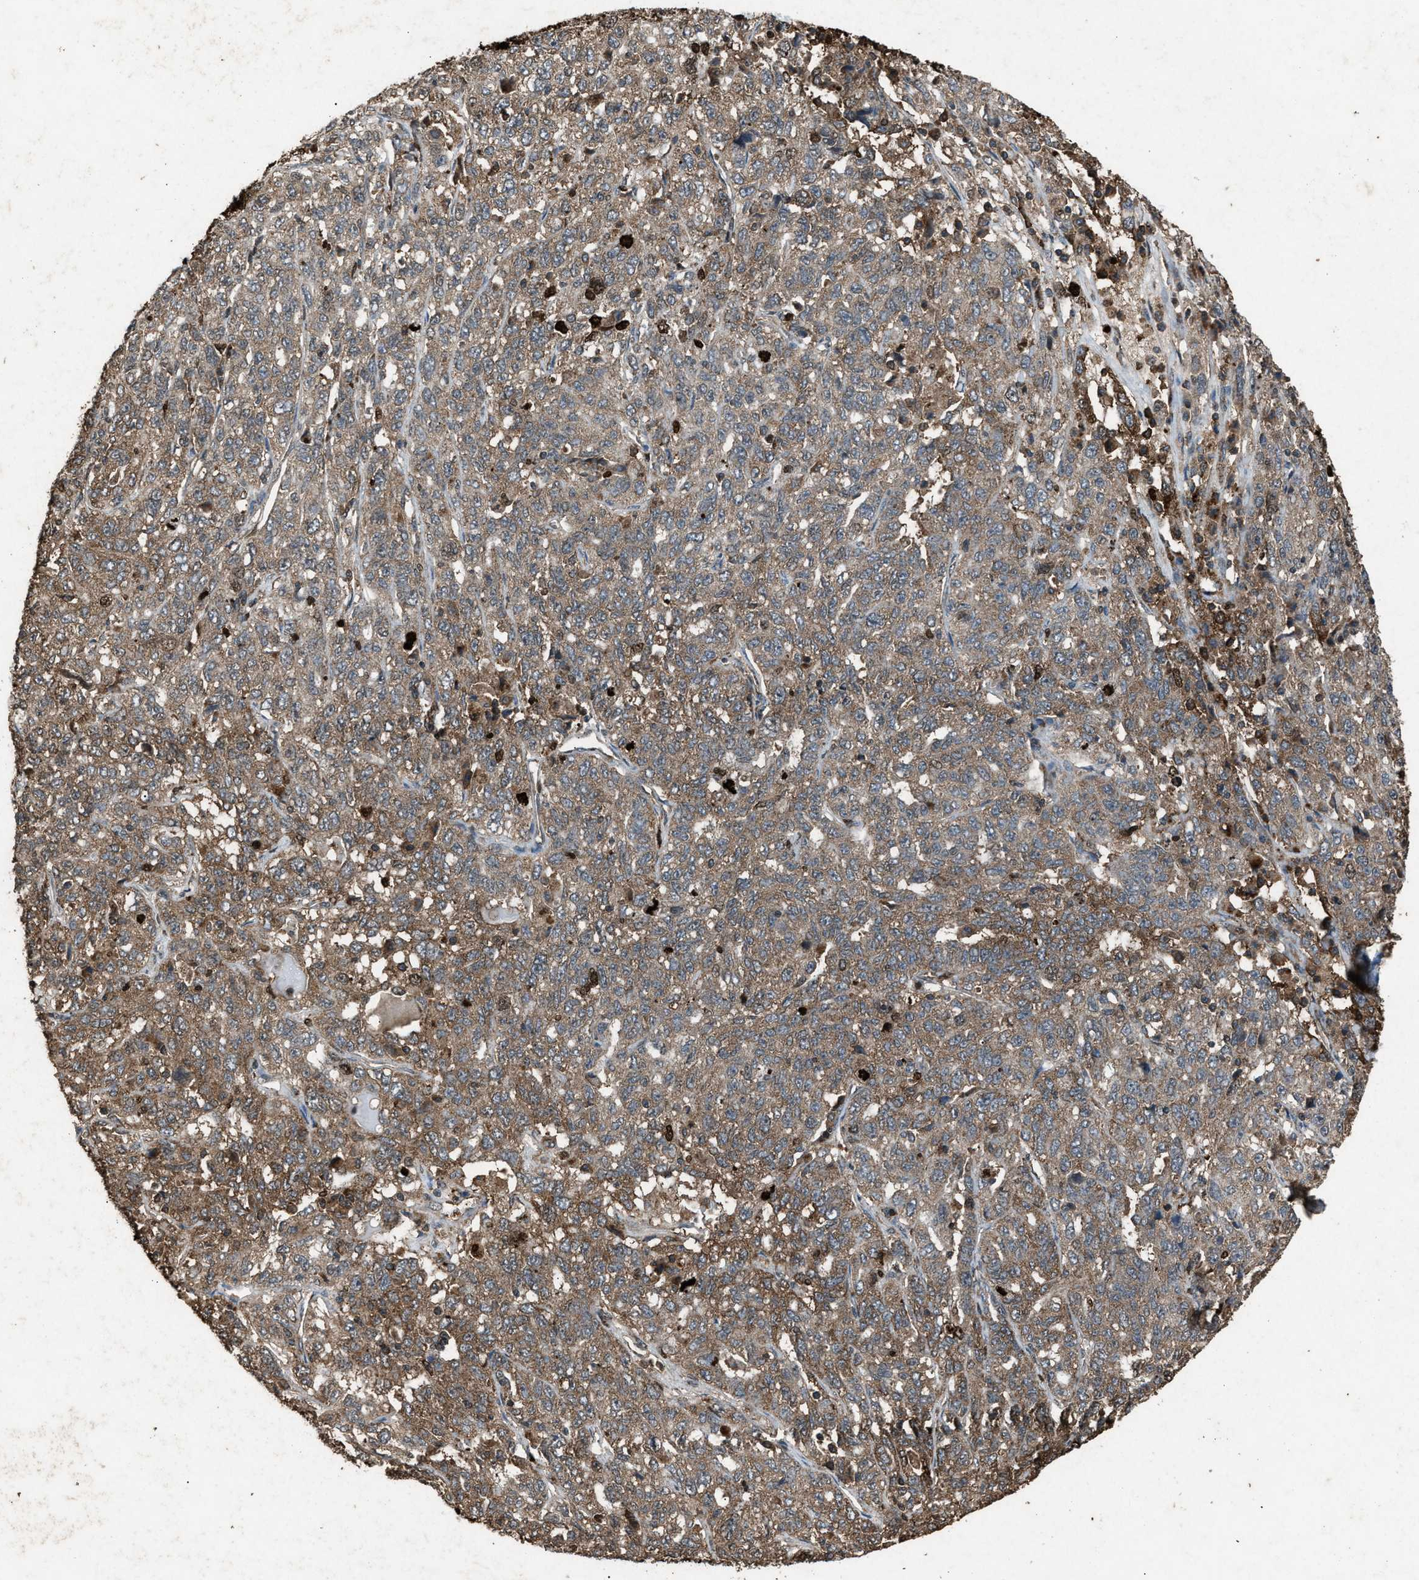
{"staining": {"intensity": "moderate", "quantity": ">75%", "location": "cytoplasmic/membranous"}, "tissue": "ovarian cancer", "cell_type": "Tumor cells", "image_type": "cancer", "snomed": [{"axis": "morphology", "description": "Cystadenocarcinoma, serous, NOS"}, {"axis": "topography", "description": "Ovary"}], "caption": "Ovarian cancer stained with immunohistochemistry exhibits moderate cytoplasmic/membranous expression in about >75% of tumor cells.", "gene": "PSMD1", "patient": {"sex": "female", "age": 71}}